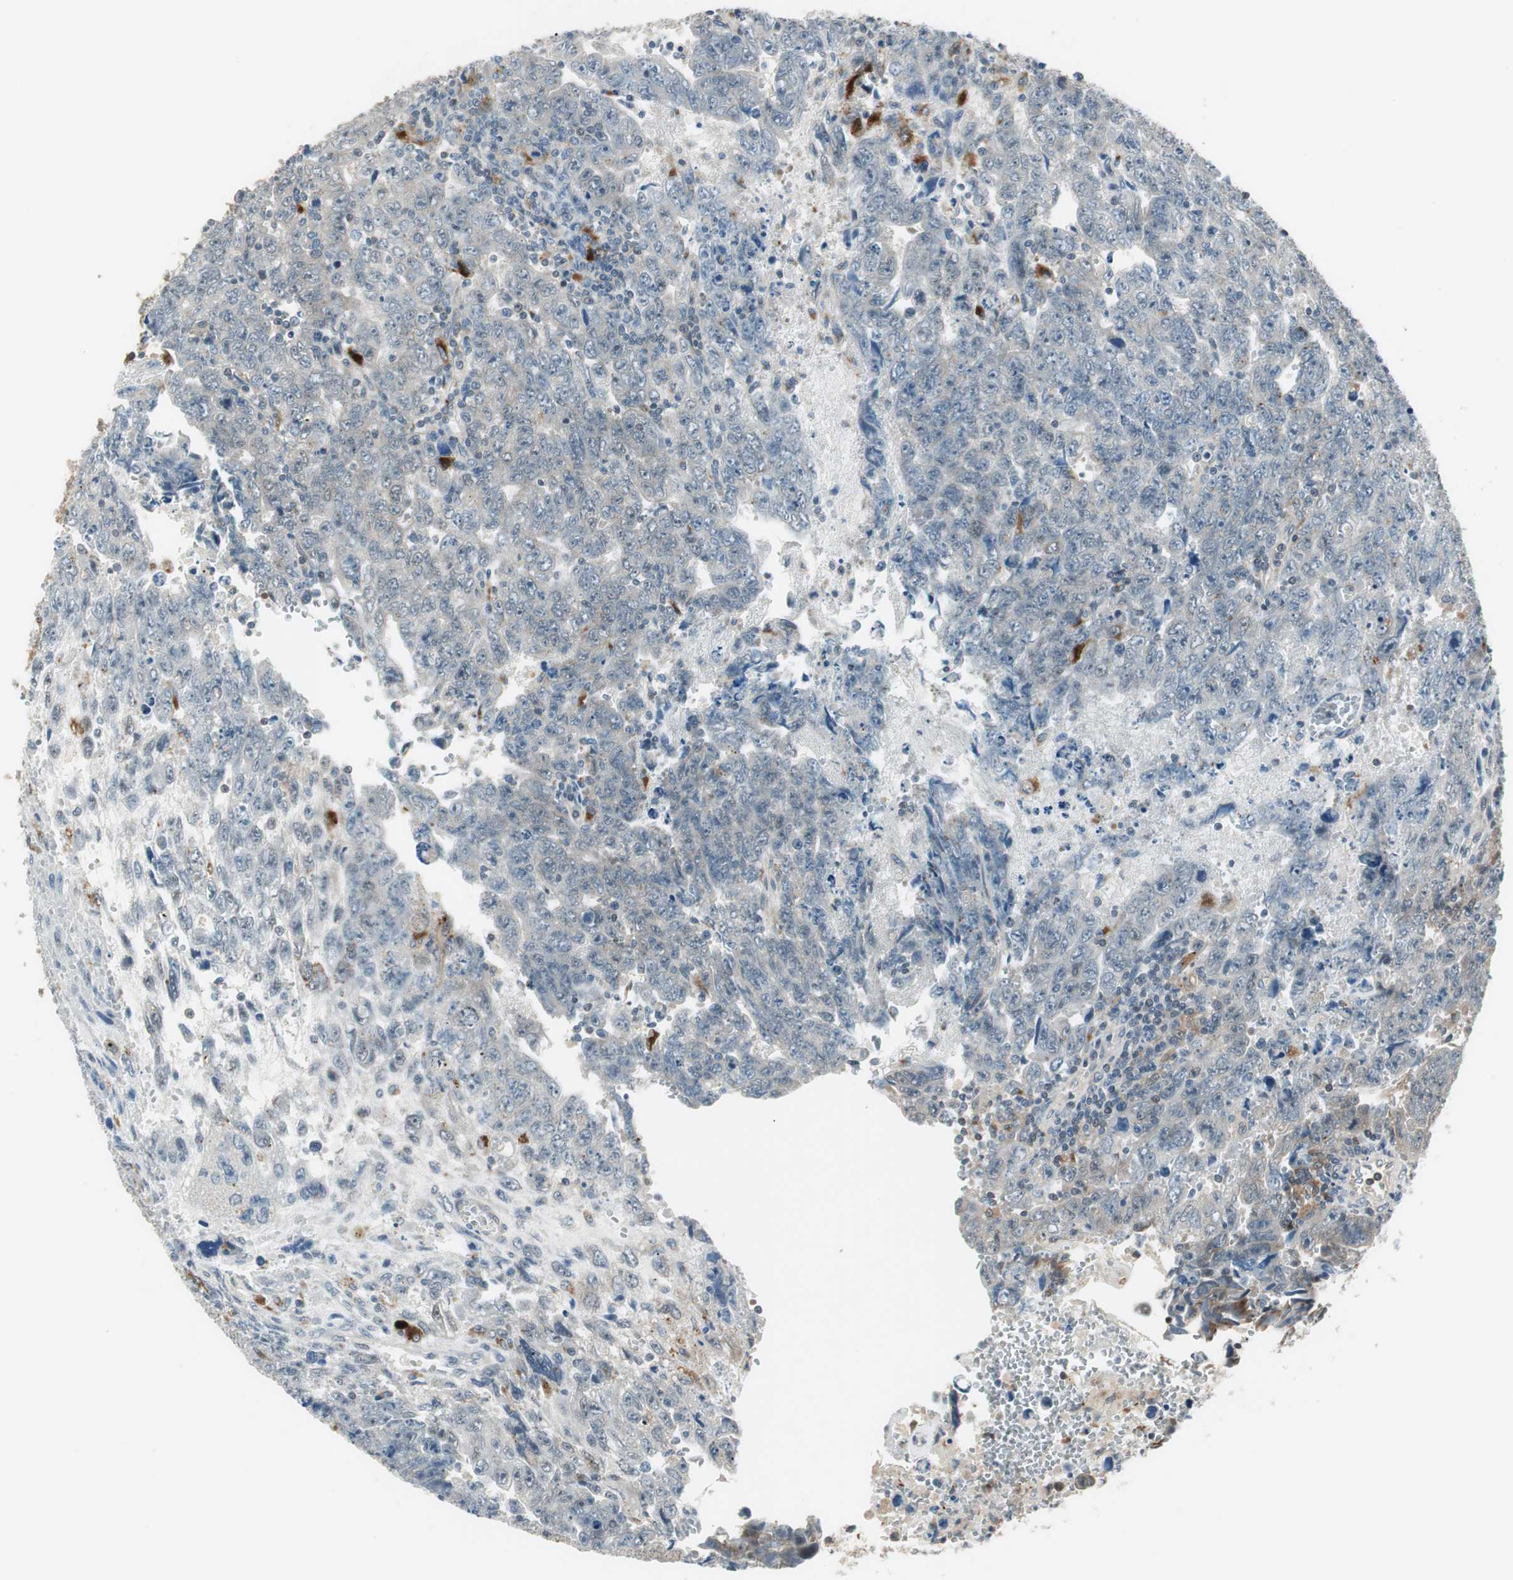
{"staining": {"intensity": "moderate", "quantity": "25%-75%", "location": "cytoplasmic/membranous"}, "tissue": "testis cancer", "cell_type": "Tumor cells", "image_type": "cancer", "snomed": [{"axis": "morphology", "description": "Carcinoma, Embryonal, NOS"}, {"axis": "topography", "description": "Testis"}], "caption": "About 25%-75% of tumor cells in testis cancer (embryonal carcinoma) display moderate cytoplasmic/membranous protein expression as visualized by brown immunohistochemical staining.", "gene": "NCK1", "patient": {"sex": "male", "age": 28}}